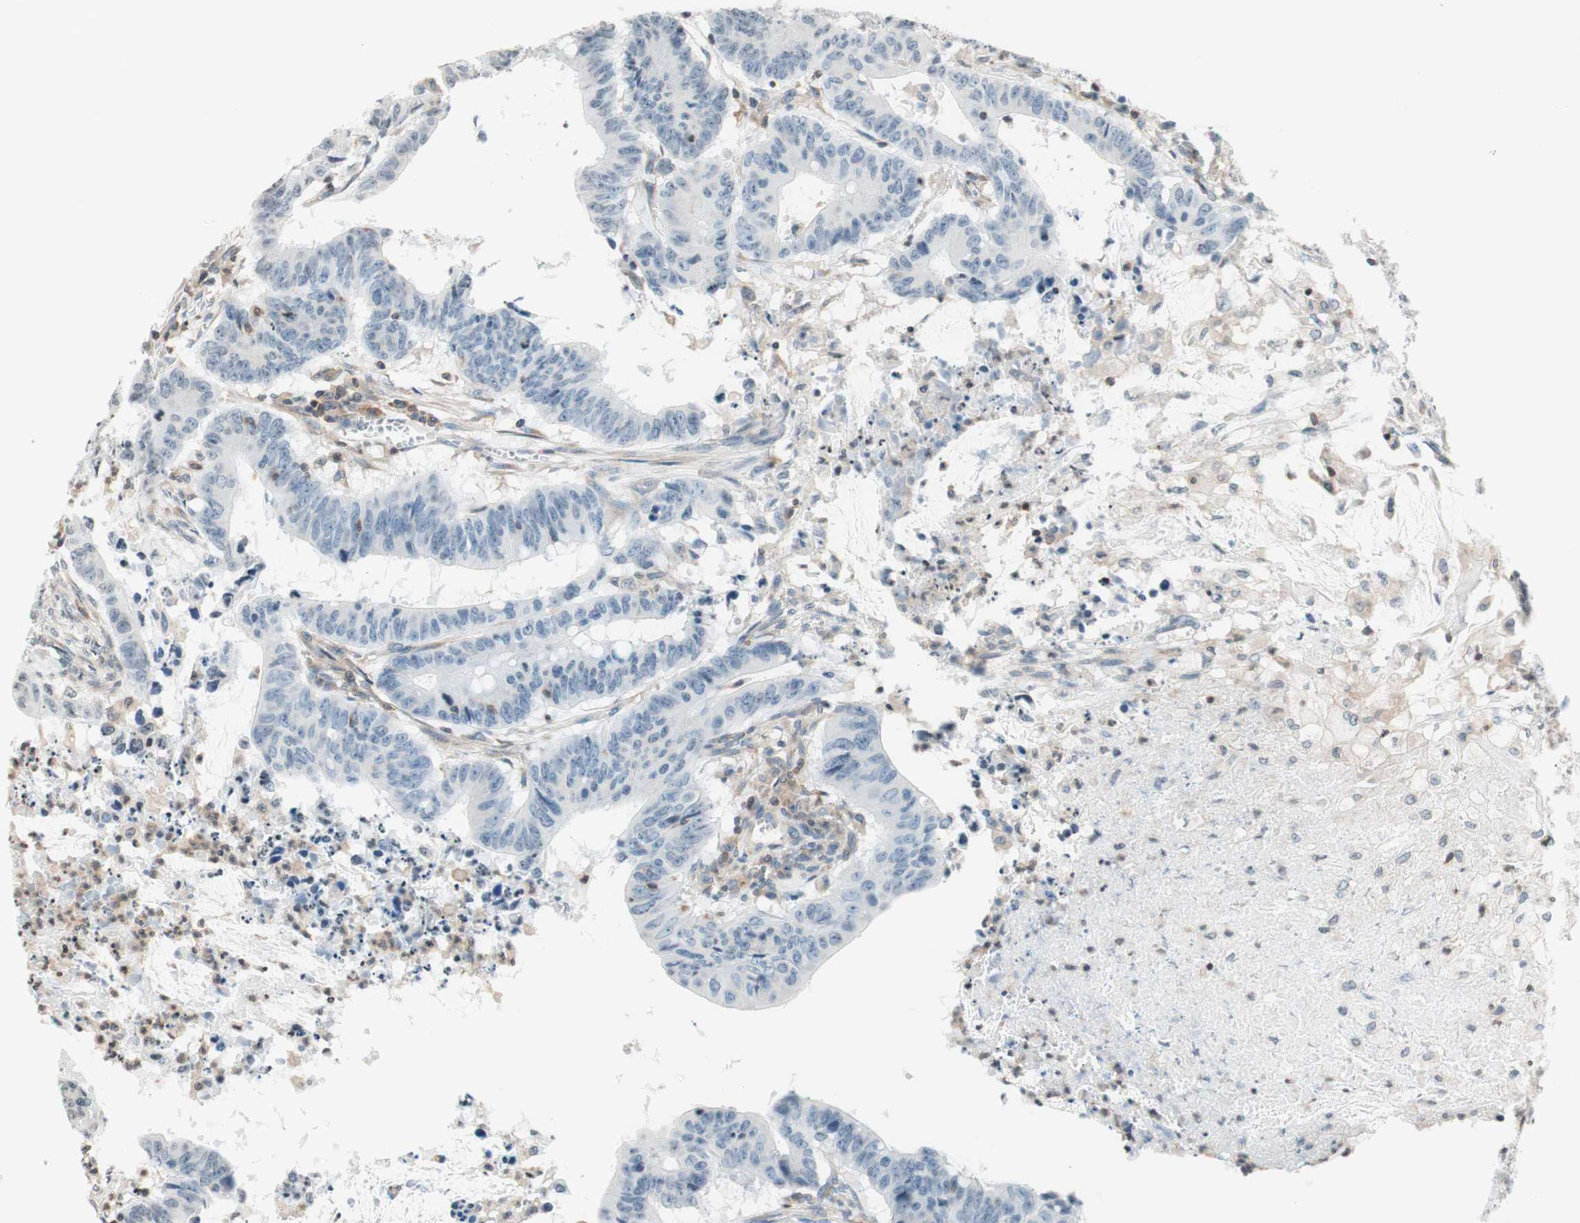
{"staining": {"intensity": "negative", "quantity": "none", "location": "none"}, "tissue": "colorectal cancer", "cell_type": "Tumor cells", "image_type": "cancer", "snomed": [{"axis": "morphology", "description": "Adenocarcinoma, NOS"}, {"axis": "topography", "description": "Colon"}], "caption": "Immunohistochemical staining of adenocarcinoma (colorectal) demonstrates no significant expression in tumor cells.", "gene": "WIPF1", "patient": {"sex": "male", "age": 45}}